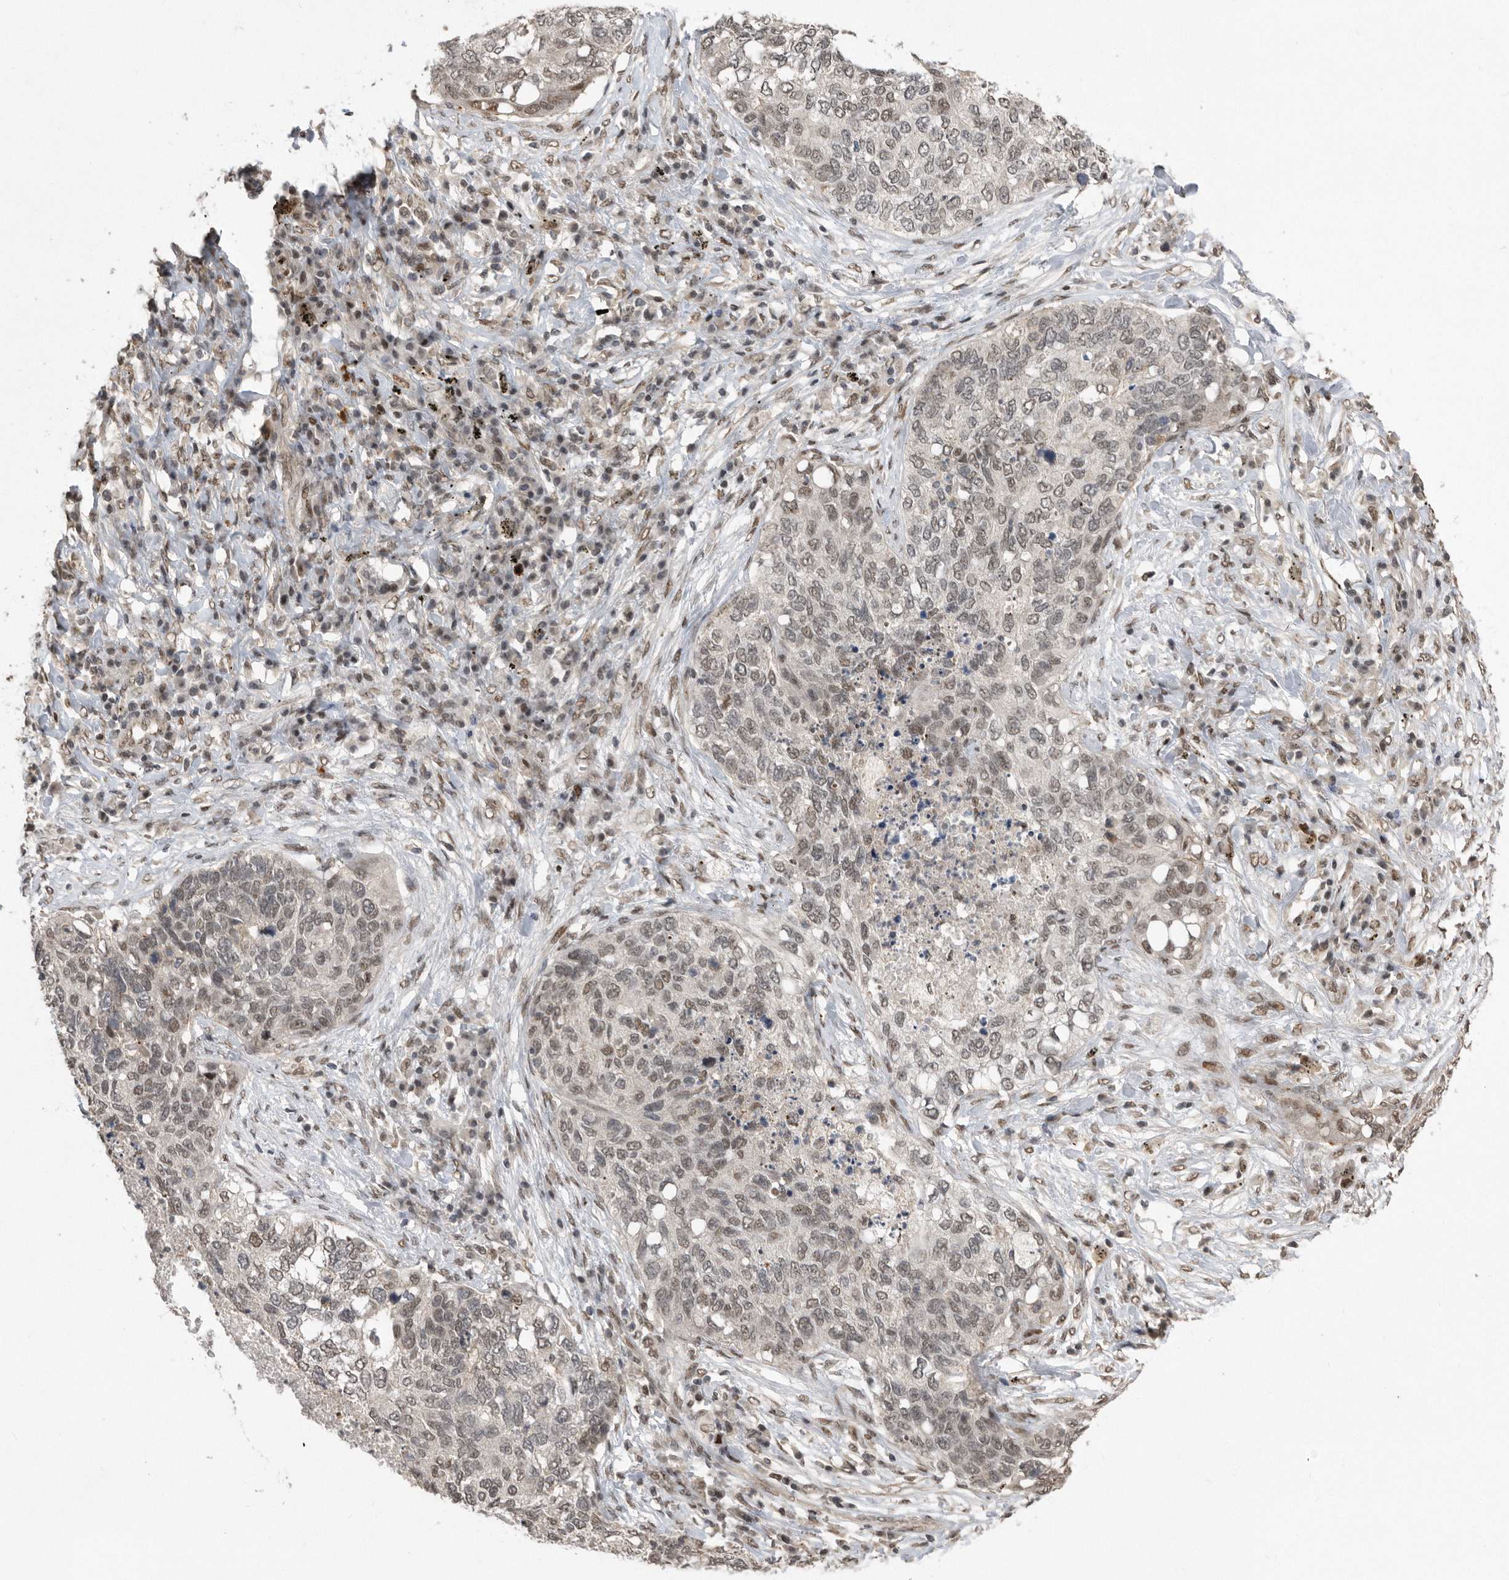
{"staining": {"intensity": "weak", "quantity": ">75%", "location": "nuclear"}, "tissue": "lung cancer", "cell_type": "Tumor cells", "image_type": "cancer", "snomed": [{"axis": "morphology", "description": "Squamous cell carcinoma, NOS"}, {"axis": "topography", "description": "Lung"}], "caption": "High-magnification brightfield microscopy of lung cancer (squamous cell carcinoma) stained with DAB (3,3'-diaminobenzidine) (brown) and counterstained with hematoxylin (blue). tumor cells exhibit weak nuclear staining is seen in approximately>75% of cells.", "gene": "TDRD3", "patient": {"sex": "female", "age": 63}}